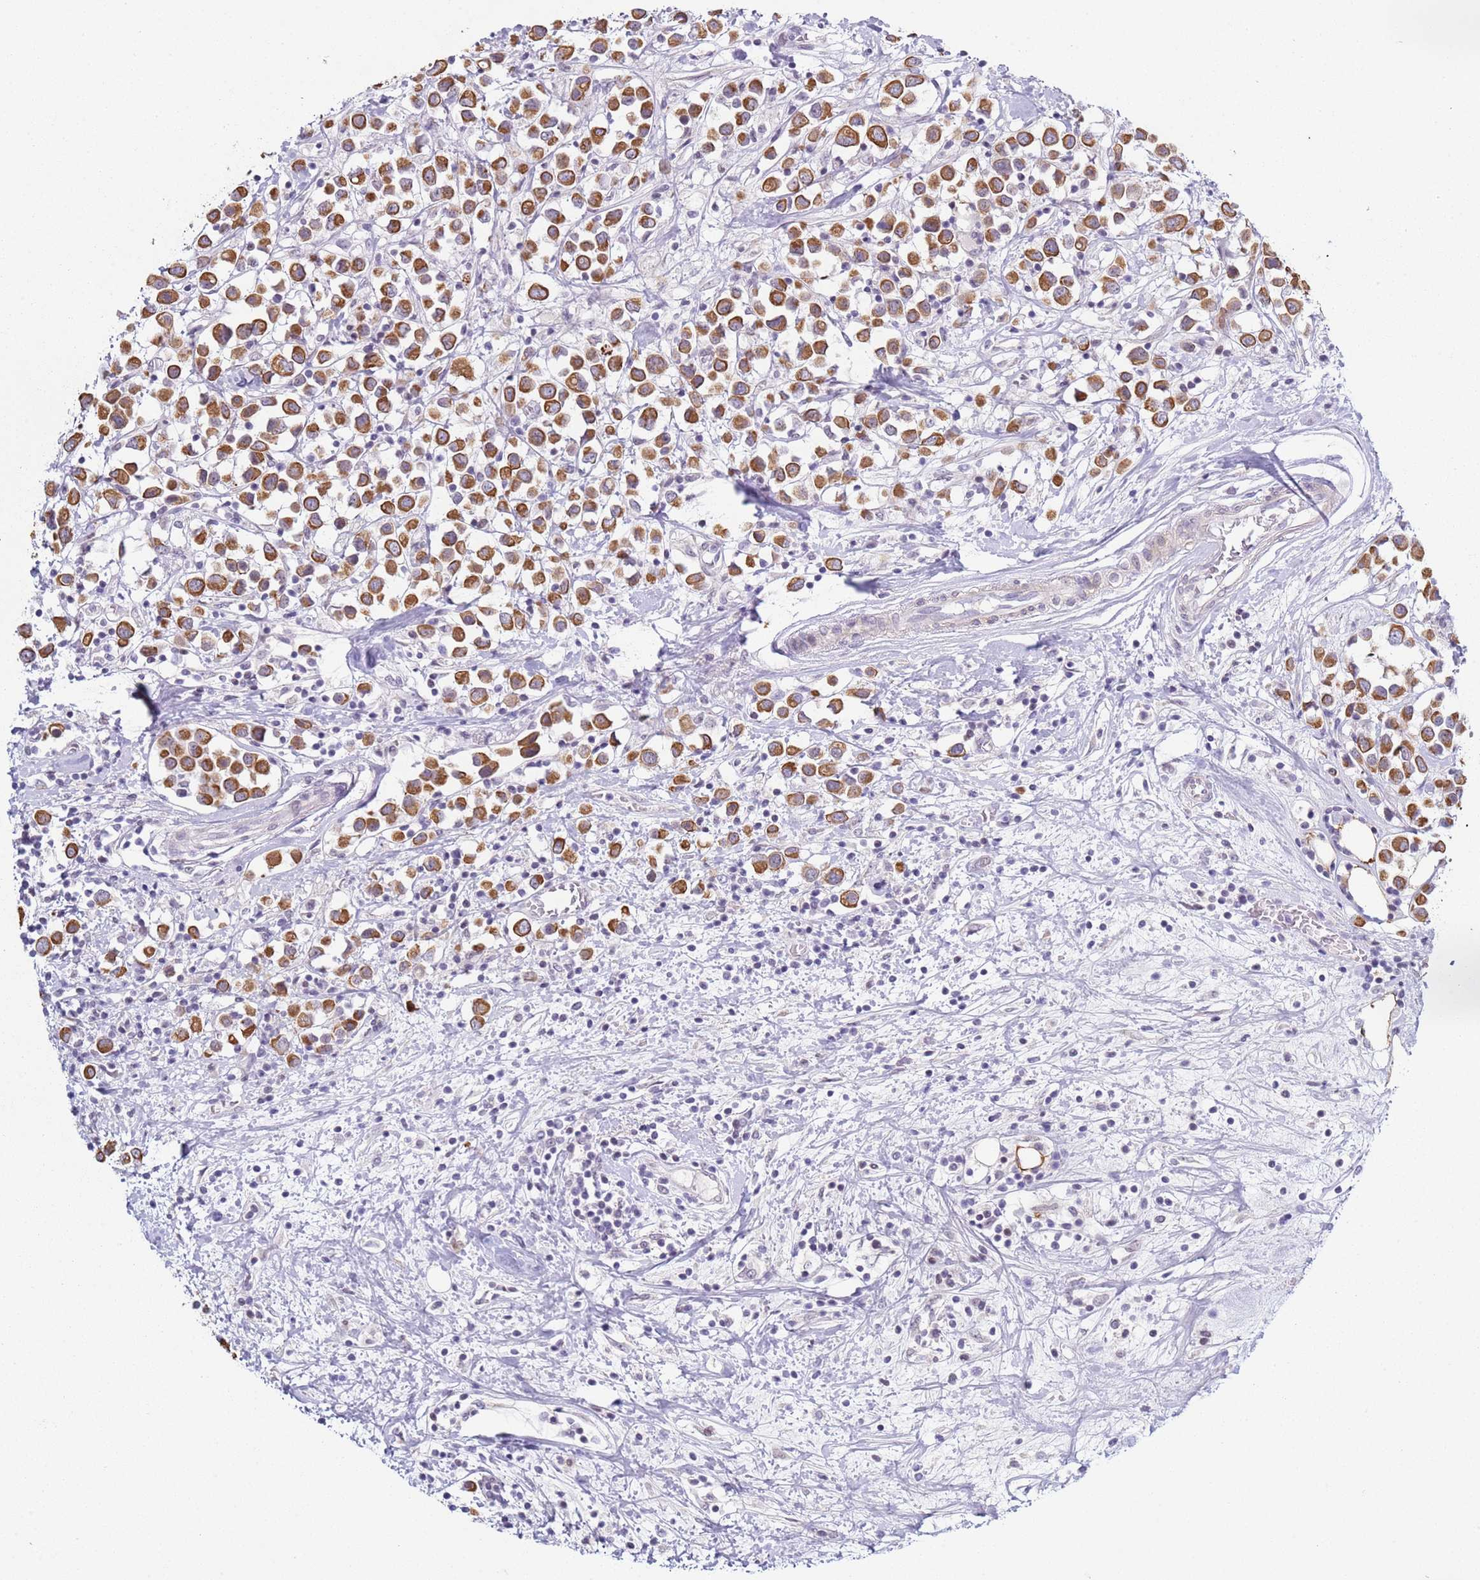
{"staining": {"intensity": "strong", "quantity": ">75%", "location": "cytoplasmic/membranous"}, "tissue": "breast cancer", "cell_type": "Tumor cells", "image_type": "cancer", "snomed": [{"axis": "morphology", "description": "Duct carcinoma"}, {"axis": "topography", "description": "Breast"}], "caption": "Strong cytoplasmic/membranous expression is identified in about >75% of tumor cells in breast cancer.", "gene": "NPAP1", "patient": {"sex": "female", "age": 61}}